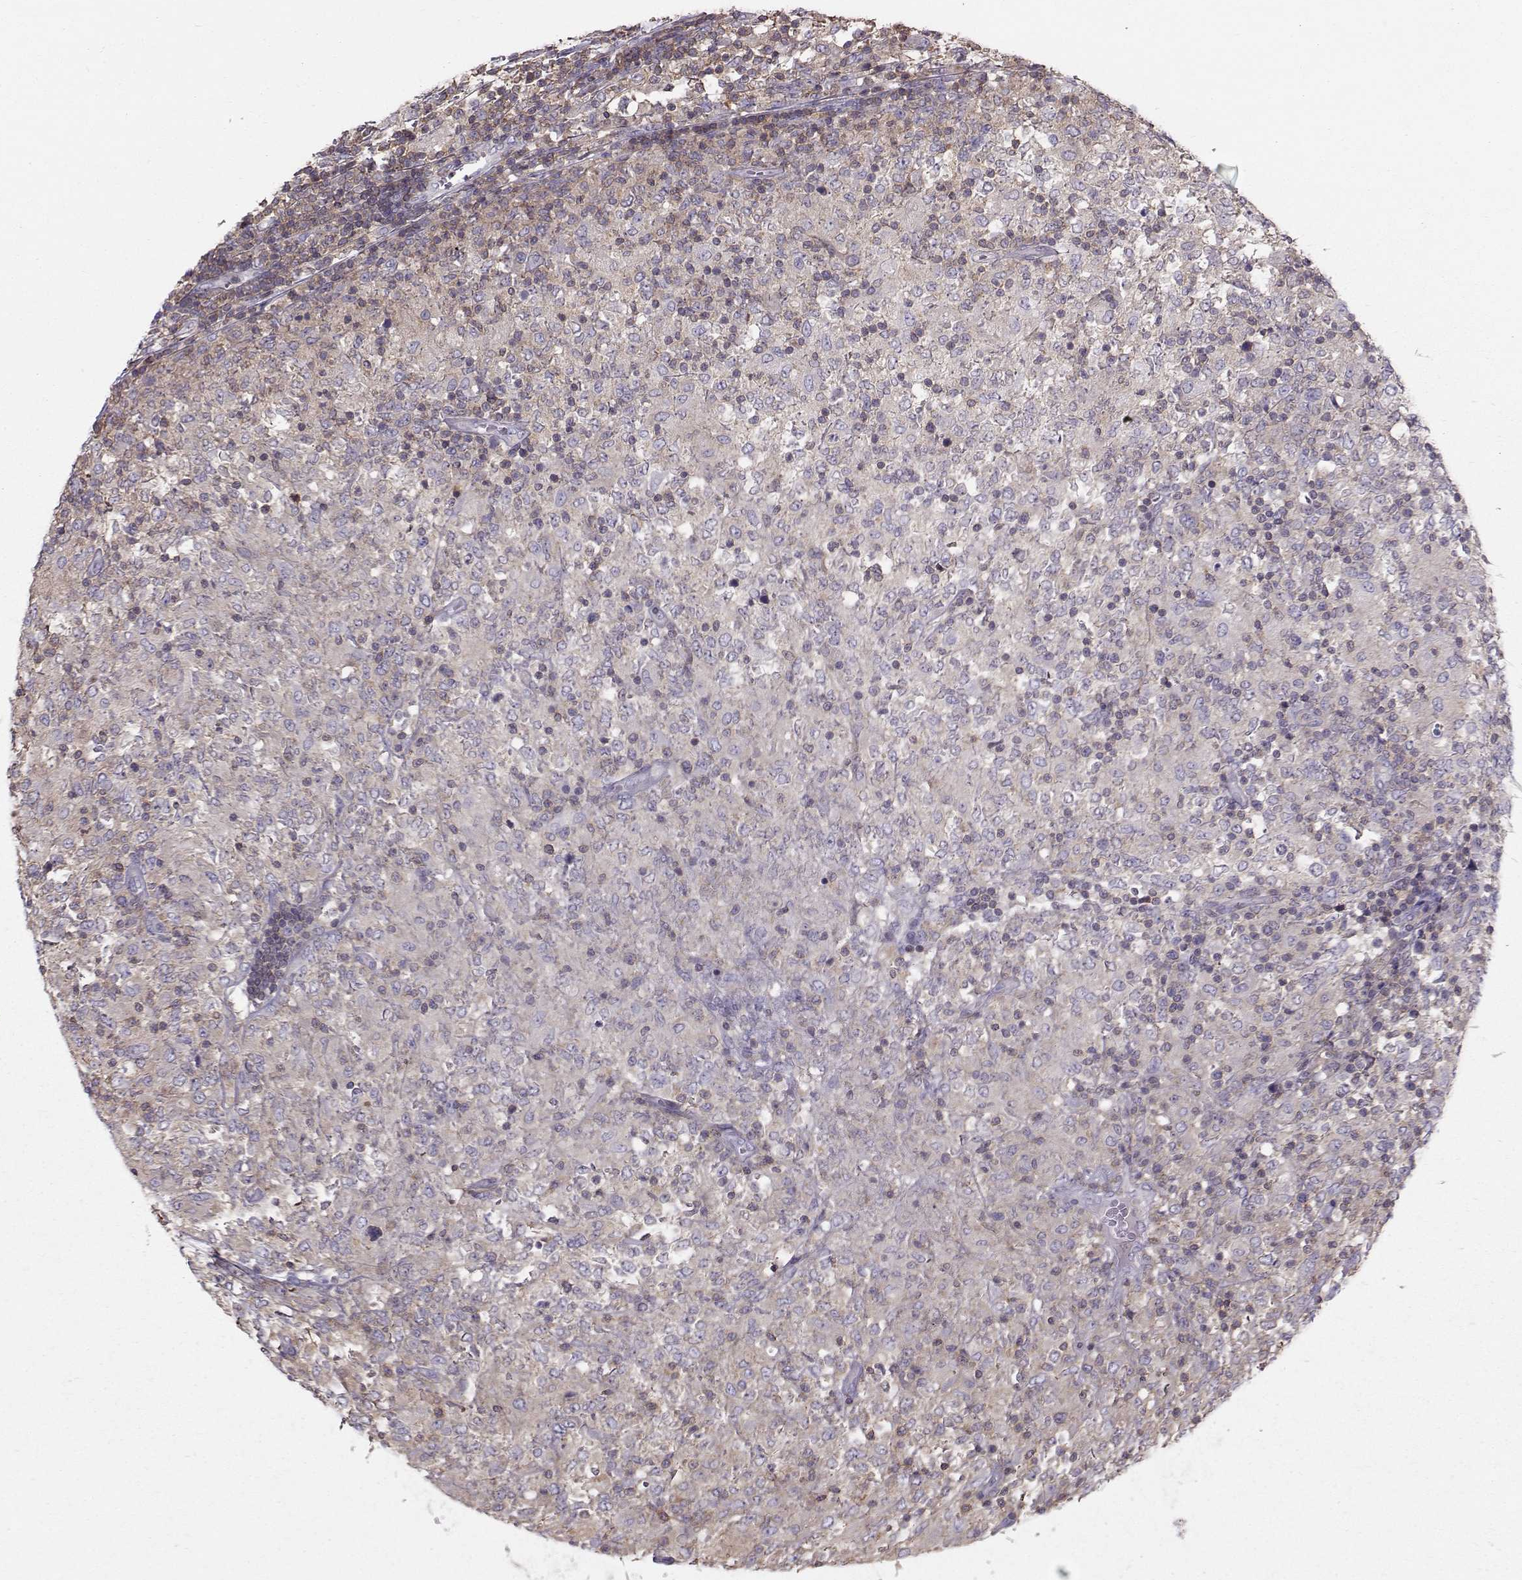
{"staining": {"intensity": "moderate", "quantity": "<25%", "location": "cytoplasmic/membranous"}, "tissue": "lymphoma", "cell_type": "Tumor cells", "image_type": "cancer", "snomed": [{"axis": "morphology", "description": "Malignant lymphoma, non-Hodgkin's type, High grade"}, {"axis": "topography", "description": "Lymph node"}], "caption": "About <25% of tumor cells in high-grade malignant lymphoma, non-Hodgkin's type reveal moderate cytoplasmic/membranous protein positivity as visualized by brown immunohistochemical staining.", "gene": "ZBTB32", "patient": {"sex": "female", "age": 84}}